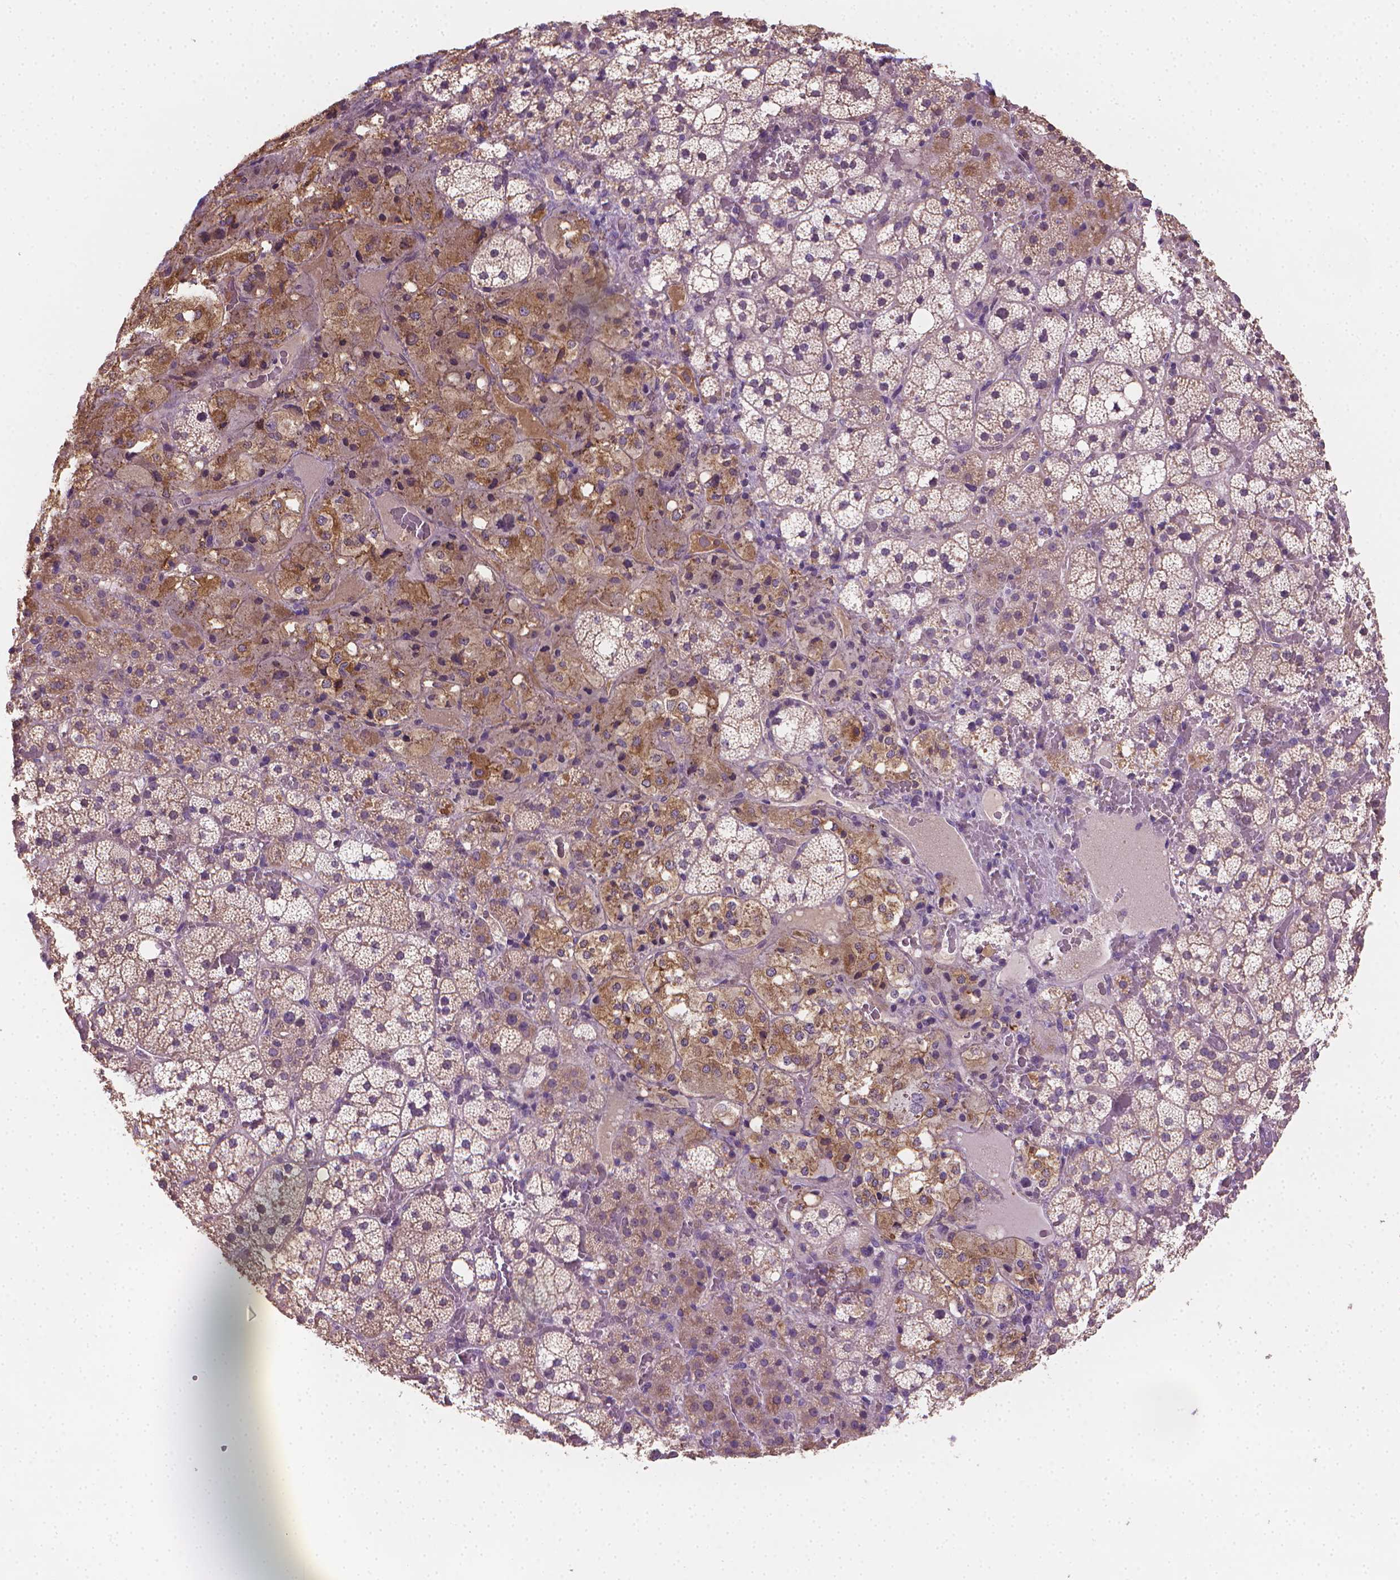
{"staining": {"intensity": "moderate", "quantity": "25%-75%", "location": "cytoplasmic/membranous"}, "tissue": "adrenal gland", "cell_type": "Glandular cells", "image_type": "normal", "snomed": [{"axis": "morphology", "description": "Normal tissue, NOS"}, {"axis": "topography", "description": "Adrenal gland"}], "caption": "Protein analysis of unremarkable adrenal gland reveals moderate cytoplasmic/membranous expression in approximately 25%-75% of glandular cells. The staining is performed using DAB (3,3'-diaminobenzidine) brown chromogen to label protein expression. The nuclei are counter-stained blue using hematoxylin.", "gene": "CATIP", "patient": {"sex": "male", "age": 53}}